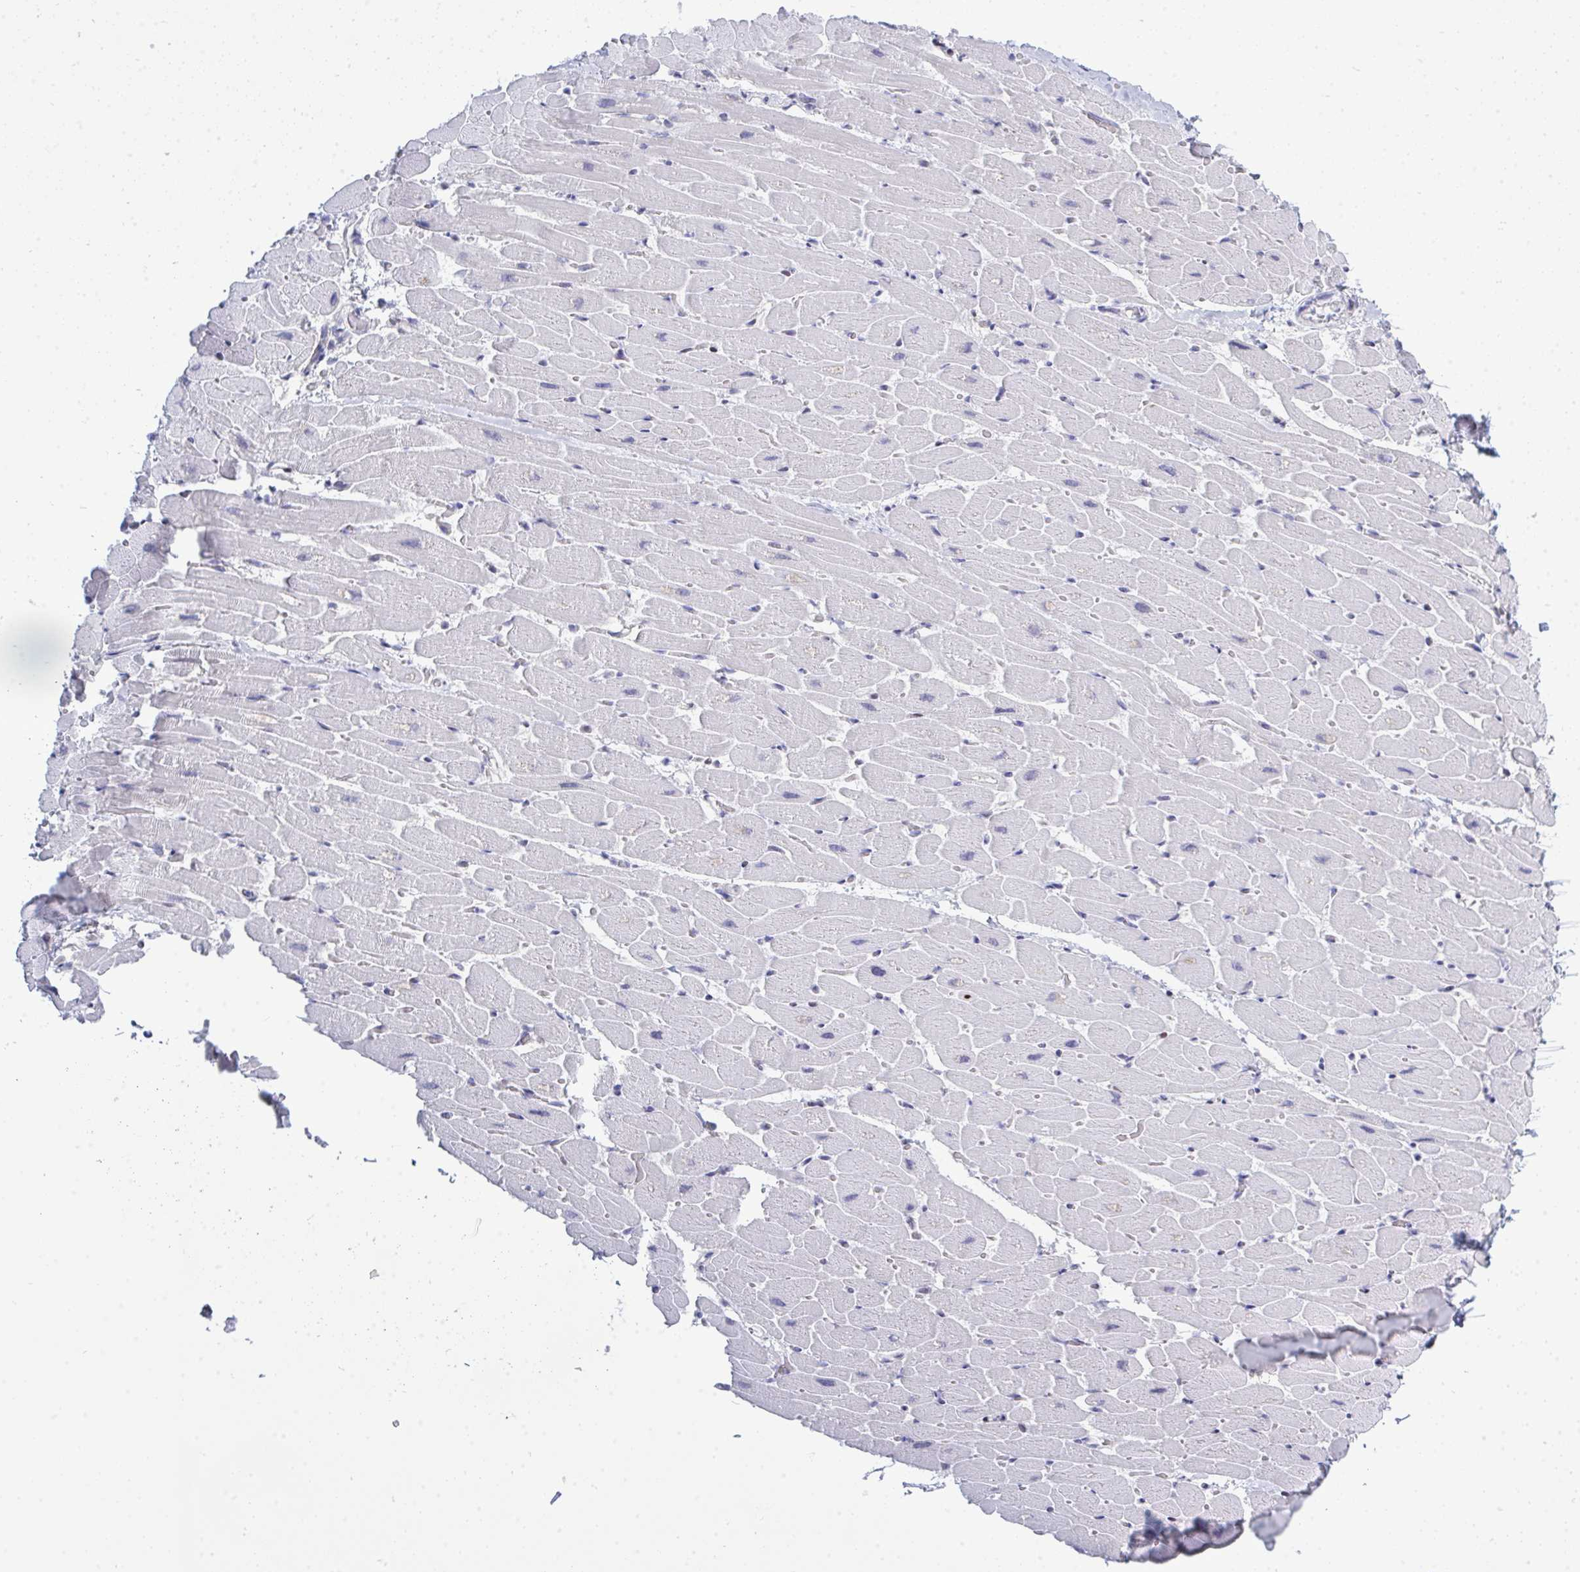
{"staining": {"intensity": "weak", "quantity": "<25%", "location": "nuclear"}, "tissue": "heart muscle", "cell_type": "Cardiomyocytes", "image_type": "normal", "snomed": [{"axis": "morphology", "description": "Normal tissue, NOS"}, {"axis": "topography", "description": "Heart"}], "caption": "A photomicrograph of heart muscle stained for a protein shows no brown staining in cardiomyocytes. The staining is performed using DAB brown chromogen with nuclei counter-stained in using hematoxylin.", "gene": "TAB1", "patient": {"sex": "male", "age": 37}}